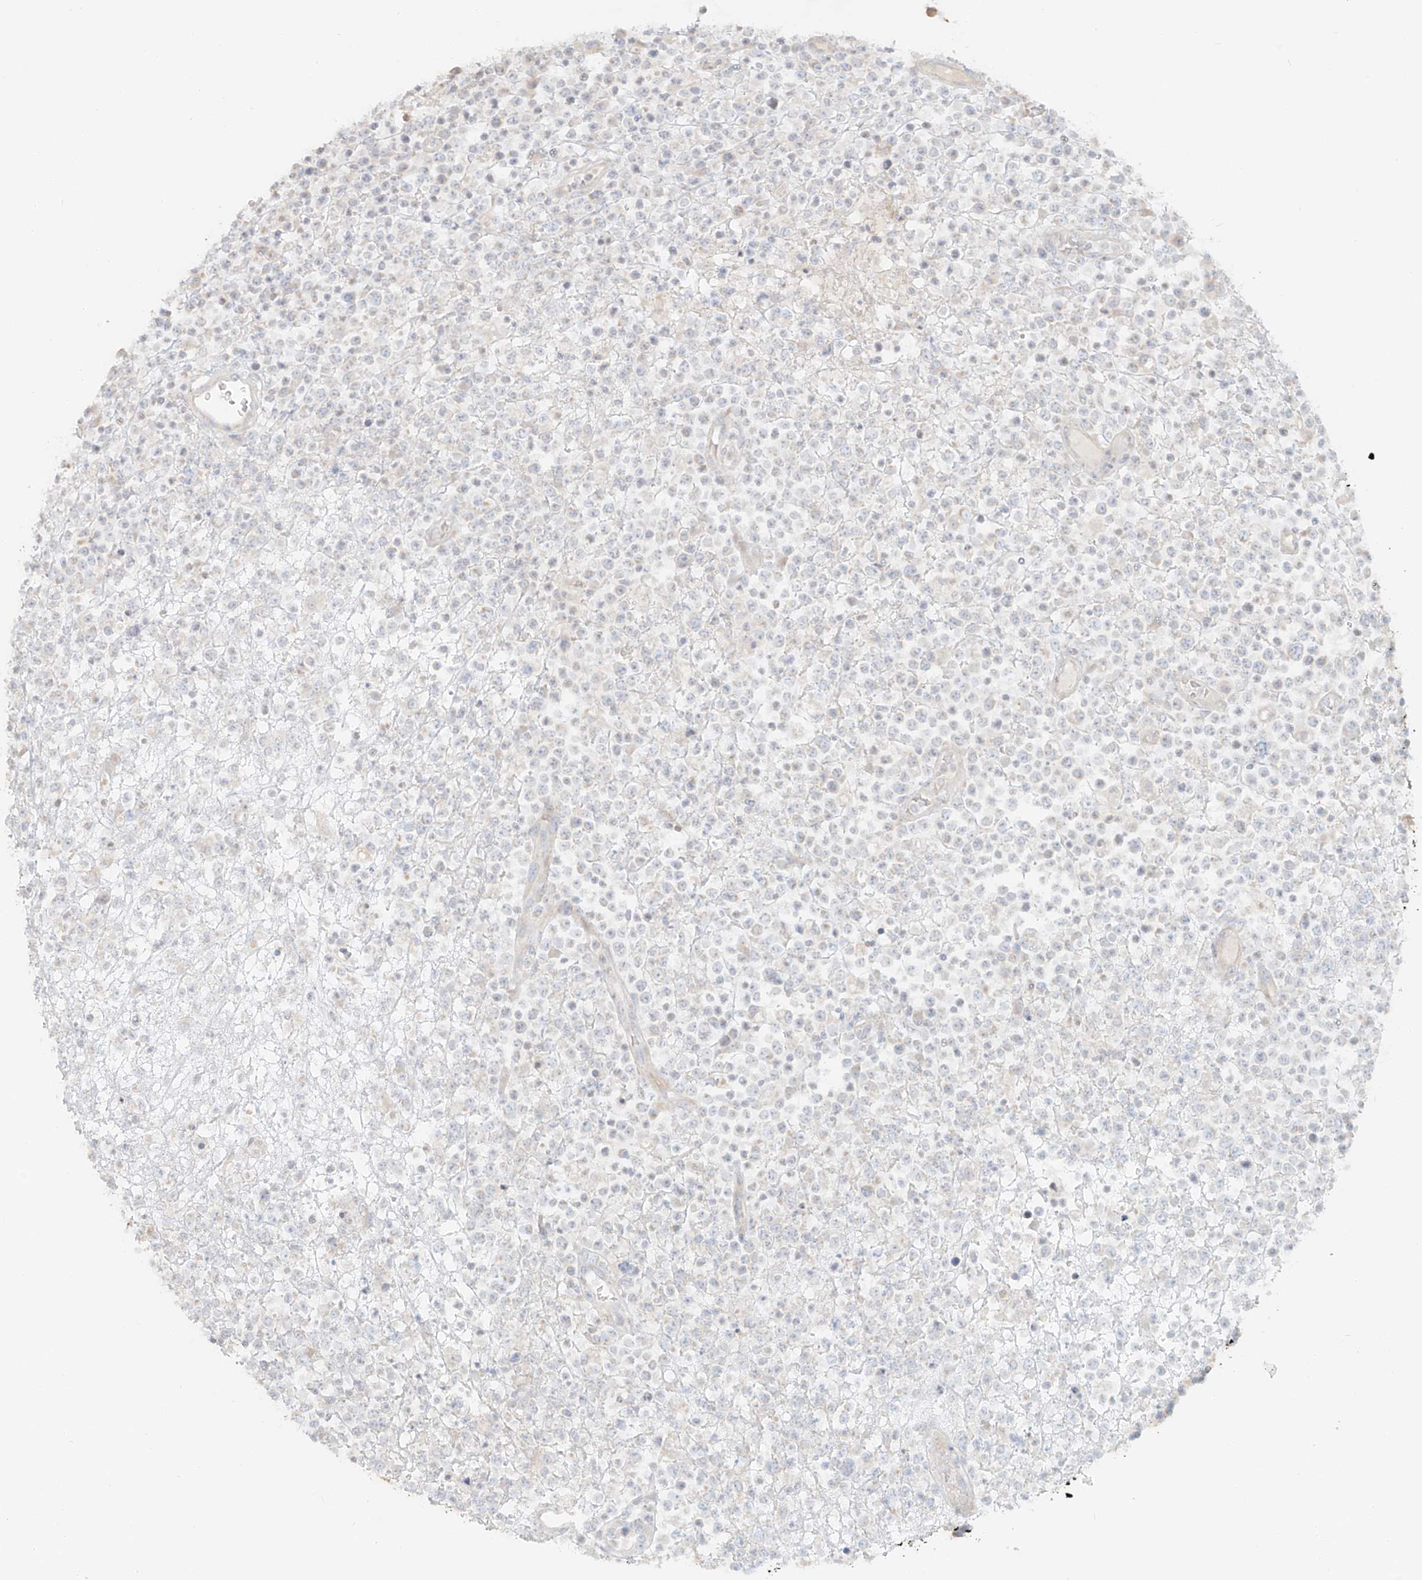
{"staining": {"intensity": "negative", "quantity": "none", "location": "none"}, "tissue": "lymphoma", "cell_type": "Tumor cells", "image_type": "cancer", "snomed": [{"axis": "morphology", "description": "Malignant lymphoma, non-Hodgkin's type, High grade"}, {"axis": "topography", "description": "Colon"}], "caption": "DAB (3,3'-diaminobenzidine) immunohistochemical staining of human high-grade malignant lymphoma, non-Hodgkin's type displays no significant expression in tumor cells.", "gene": "MIPEP", "patient": {"sex": "female", "age": 53}}